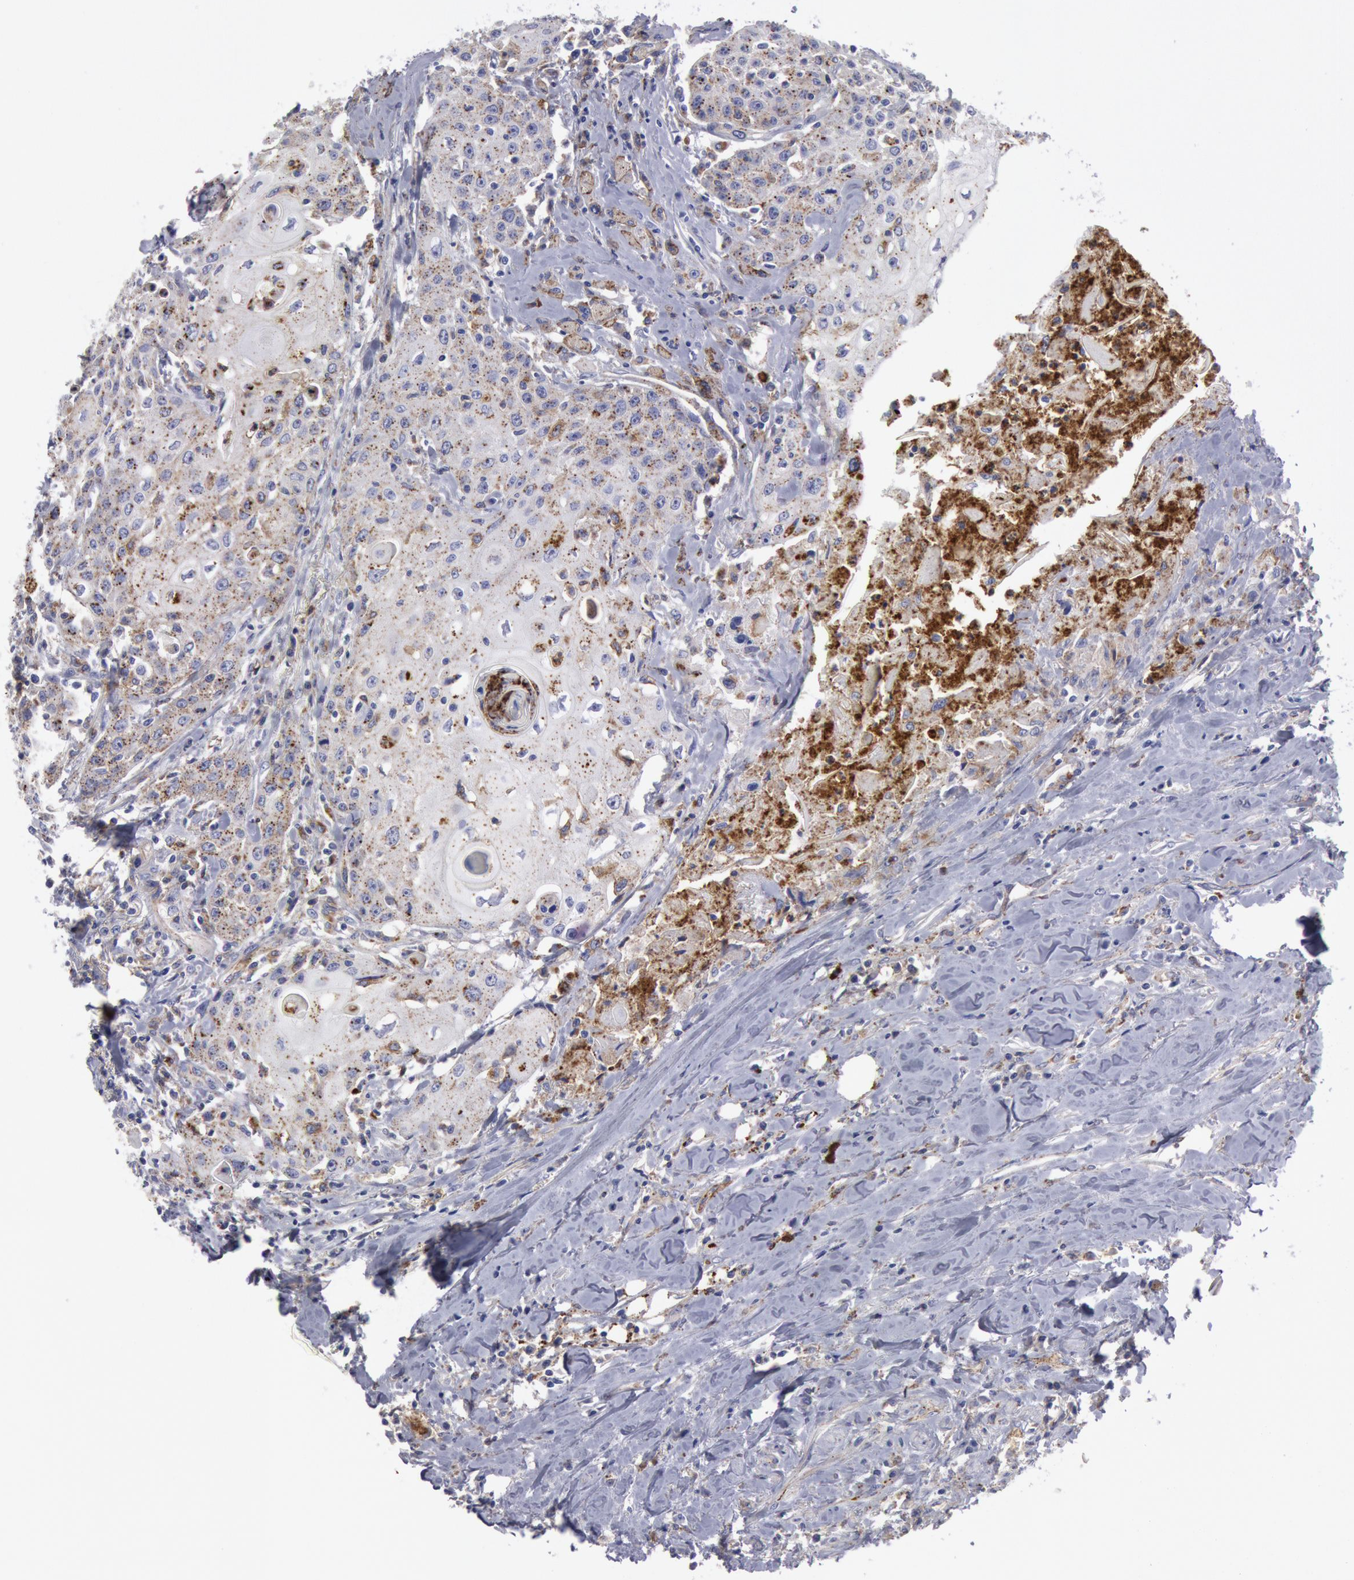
{"staining": {"intensity": "weak", "quantity": "<25%", "location": "cytoplasmic/membranous"}, "tissue": "head and neck cancer", "cell_type": "Tumor cells", "image_type": "cancer", "snomed": [{"axis": "morphology", "description": "Squamous cell carcinoma, NOS"}, {"axis": "topography", "description": "Oral tissue"}, {"axis": "topography", "description": "Head-Neck"}], "caption": "Micrograph shows no protein staining in tumor cells of squamous cell carcinoma (head and neck) tissue.", "gene": "FLOT1", "patient": {"sex": "female", "age": 82}}